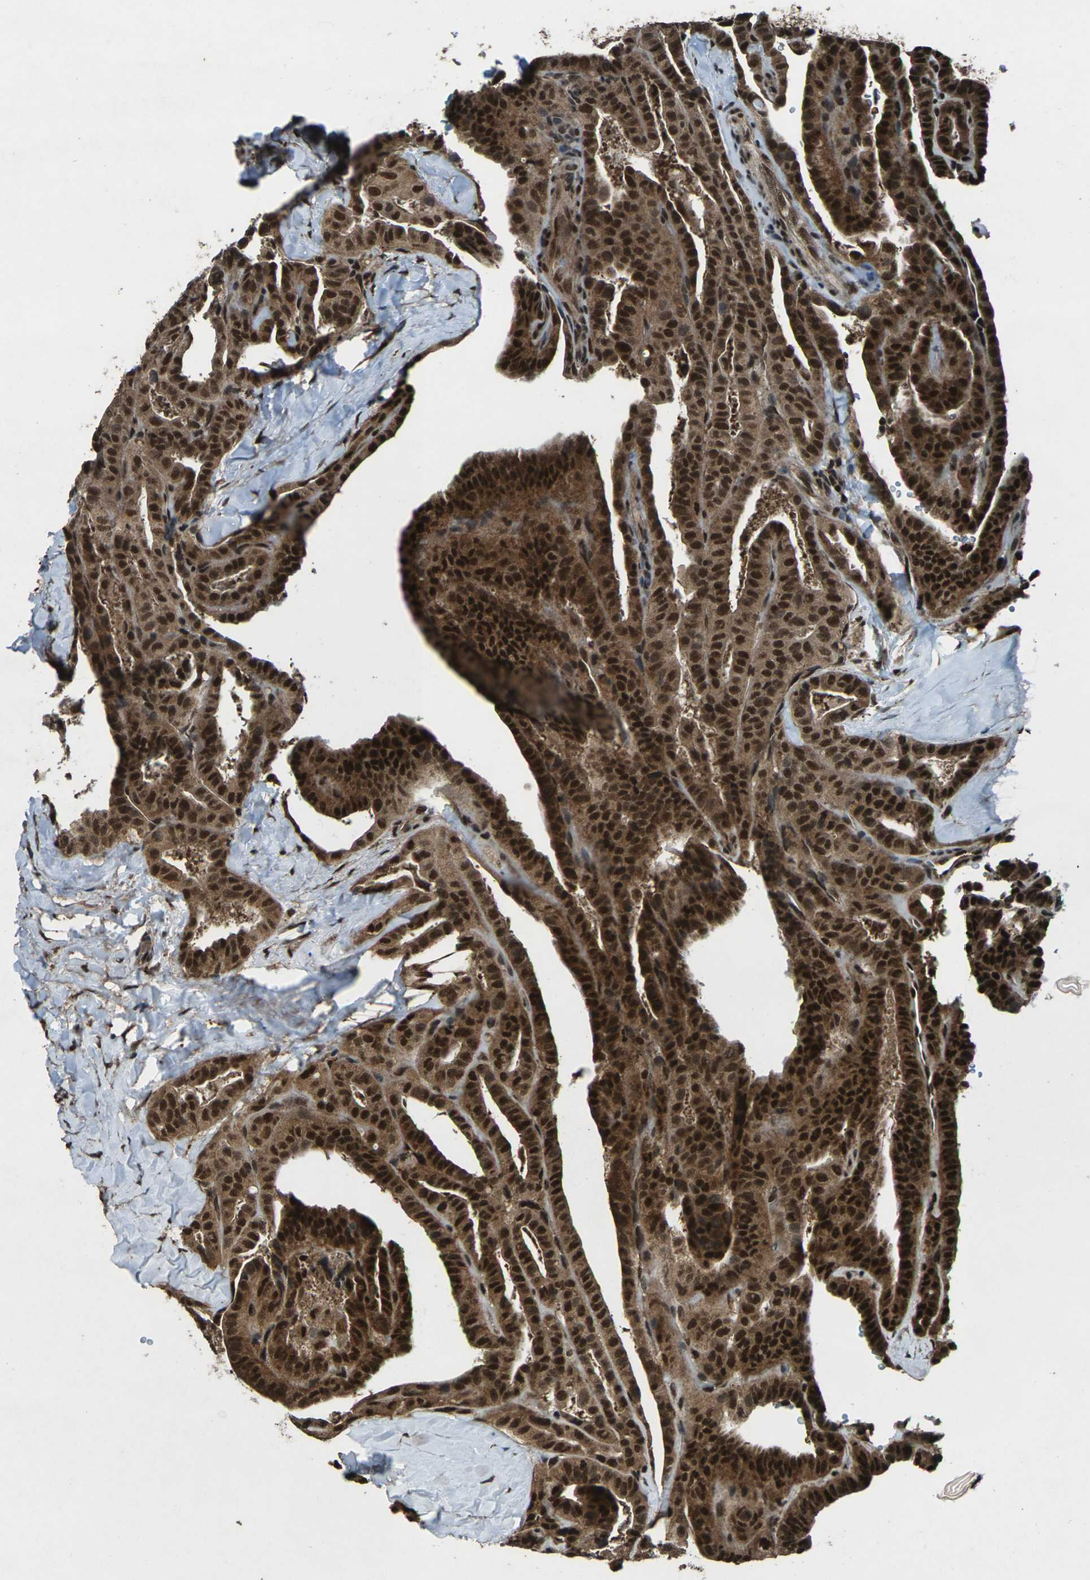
{"staining": {"intensity": "strong", "quantity": ">75%", "location": "cytoplasmic/membranous,nuclear"}, "tissue": "thyroid cancer", "cell_type": "Tumor cells", "image_type": "cancer", "snomed": [{"axis": "morphology", "description": "Papillary adenocarcinoma, NOS"}, {"axis": "topography", "description": "Thyroid gland"}], "caption": "Protein staining demonstrates strong cytoplasmic/membranous and nuclear expression in about >75% of tumor cells in thyroid cancer (papillary adenocarcinoma).", "gene": "NR4A2", "patient": {"sex": "male", "age": 77}}